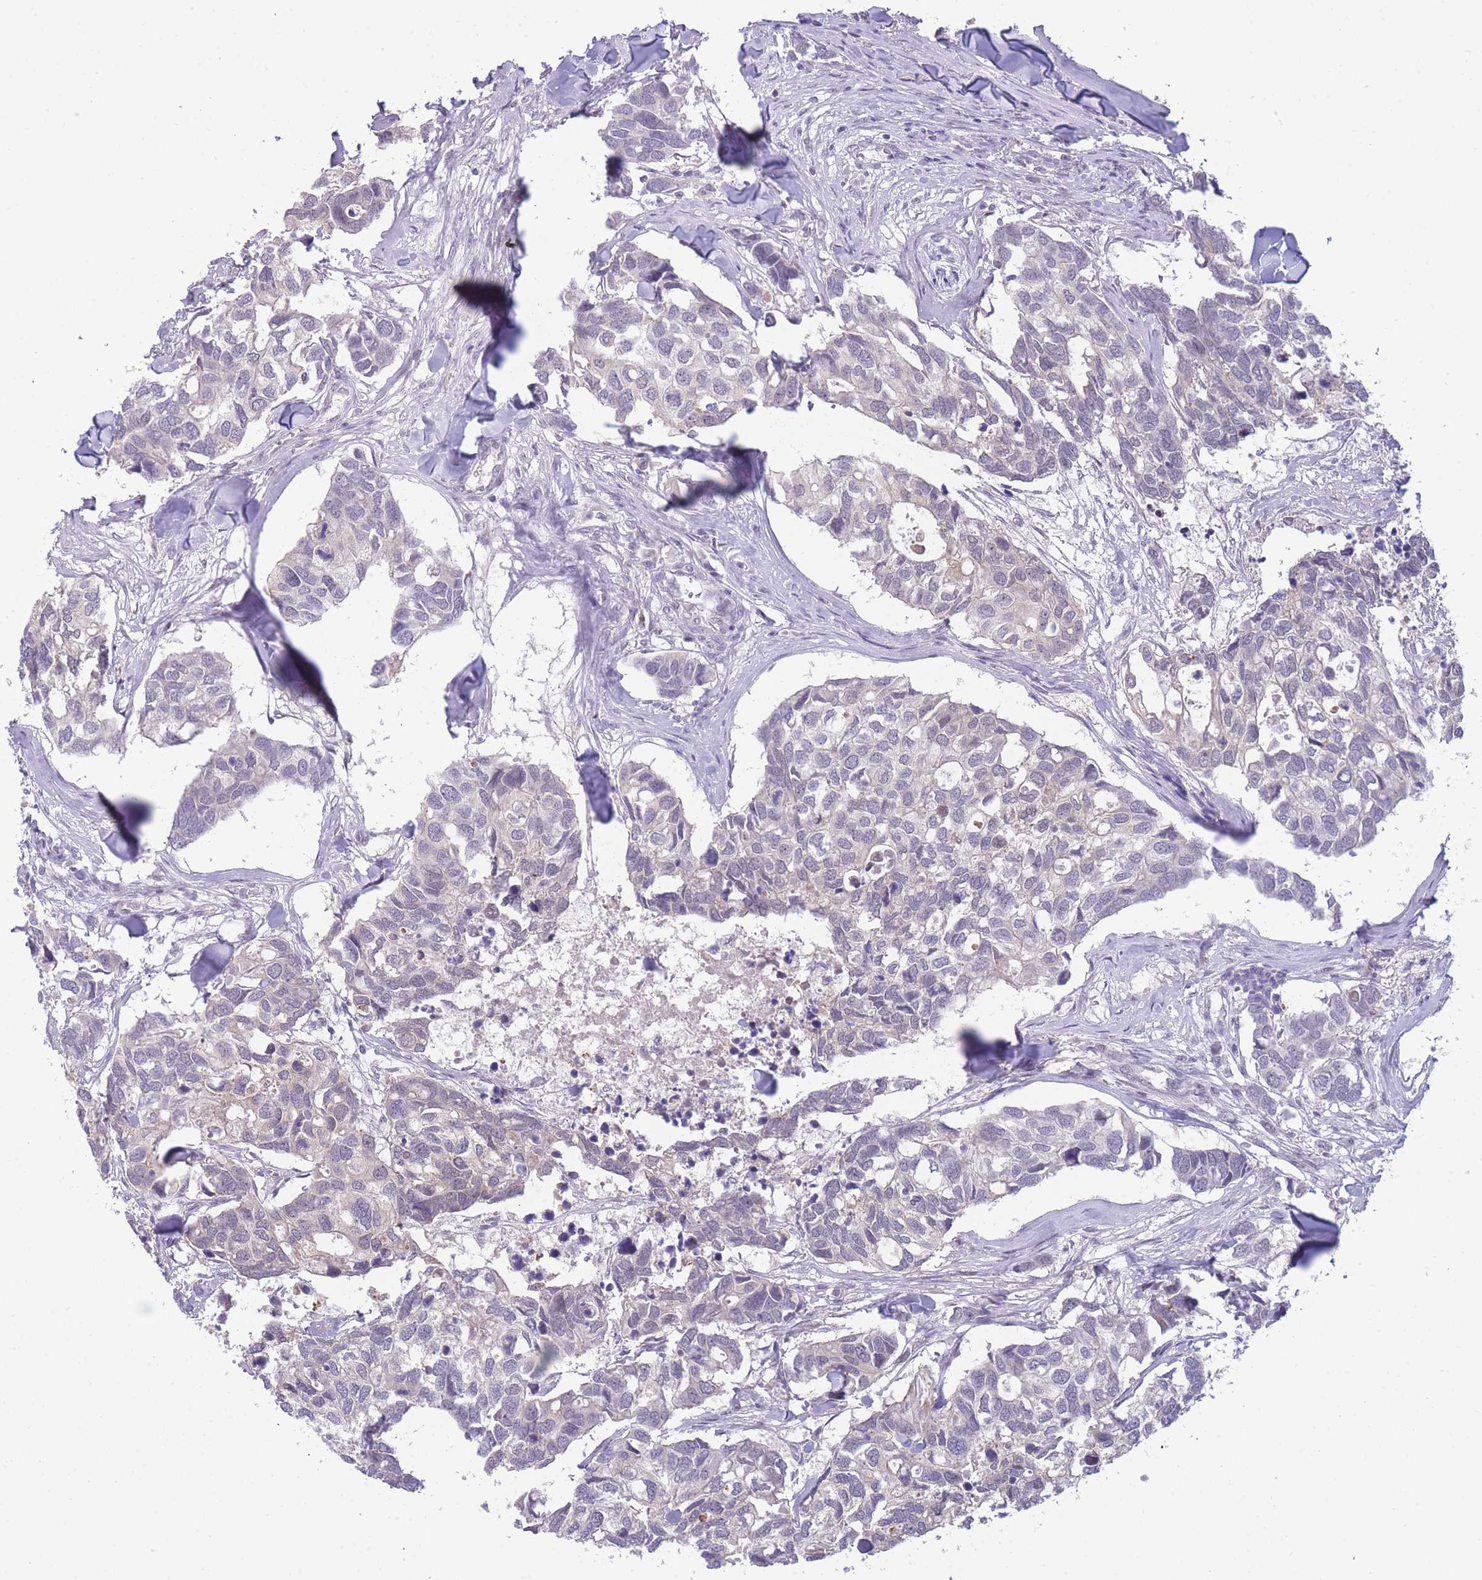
{"staining": {"intensity": "negative", "quantity": "none", "location": "none"}, "tissue": "breast cancer", "cell_type": "Tumor cells", "image_type": "cancer", "snomed": [{"axis": "morphology", "description": "Duct carcinoma"}, {"axis": "topography", "description": "Breast"}], "caption": "Photomicrograph shows no protein staining in tumor cells of invasive ductal carcinoma (breast) tissue. (Stains: DAB immunohistochemistry with hematoxylin counter stain, Microscopy: brightfield microscopy at high magnification).", "gene": "GOLGA6L25", "patient": {"sex": "female", "age": 83}}